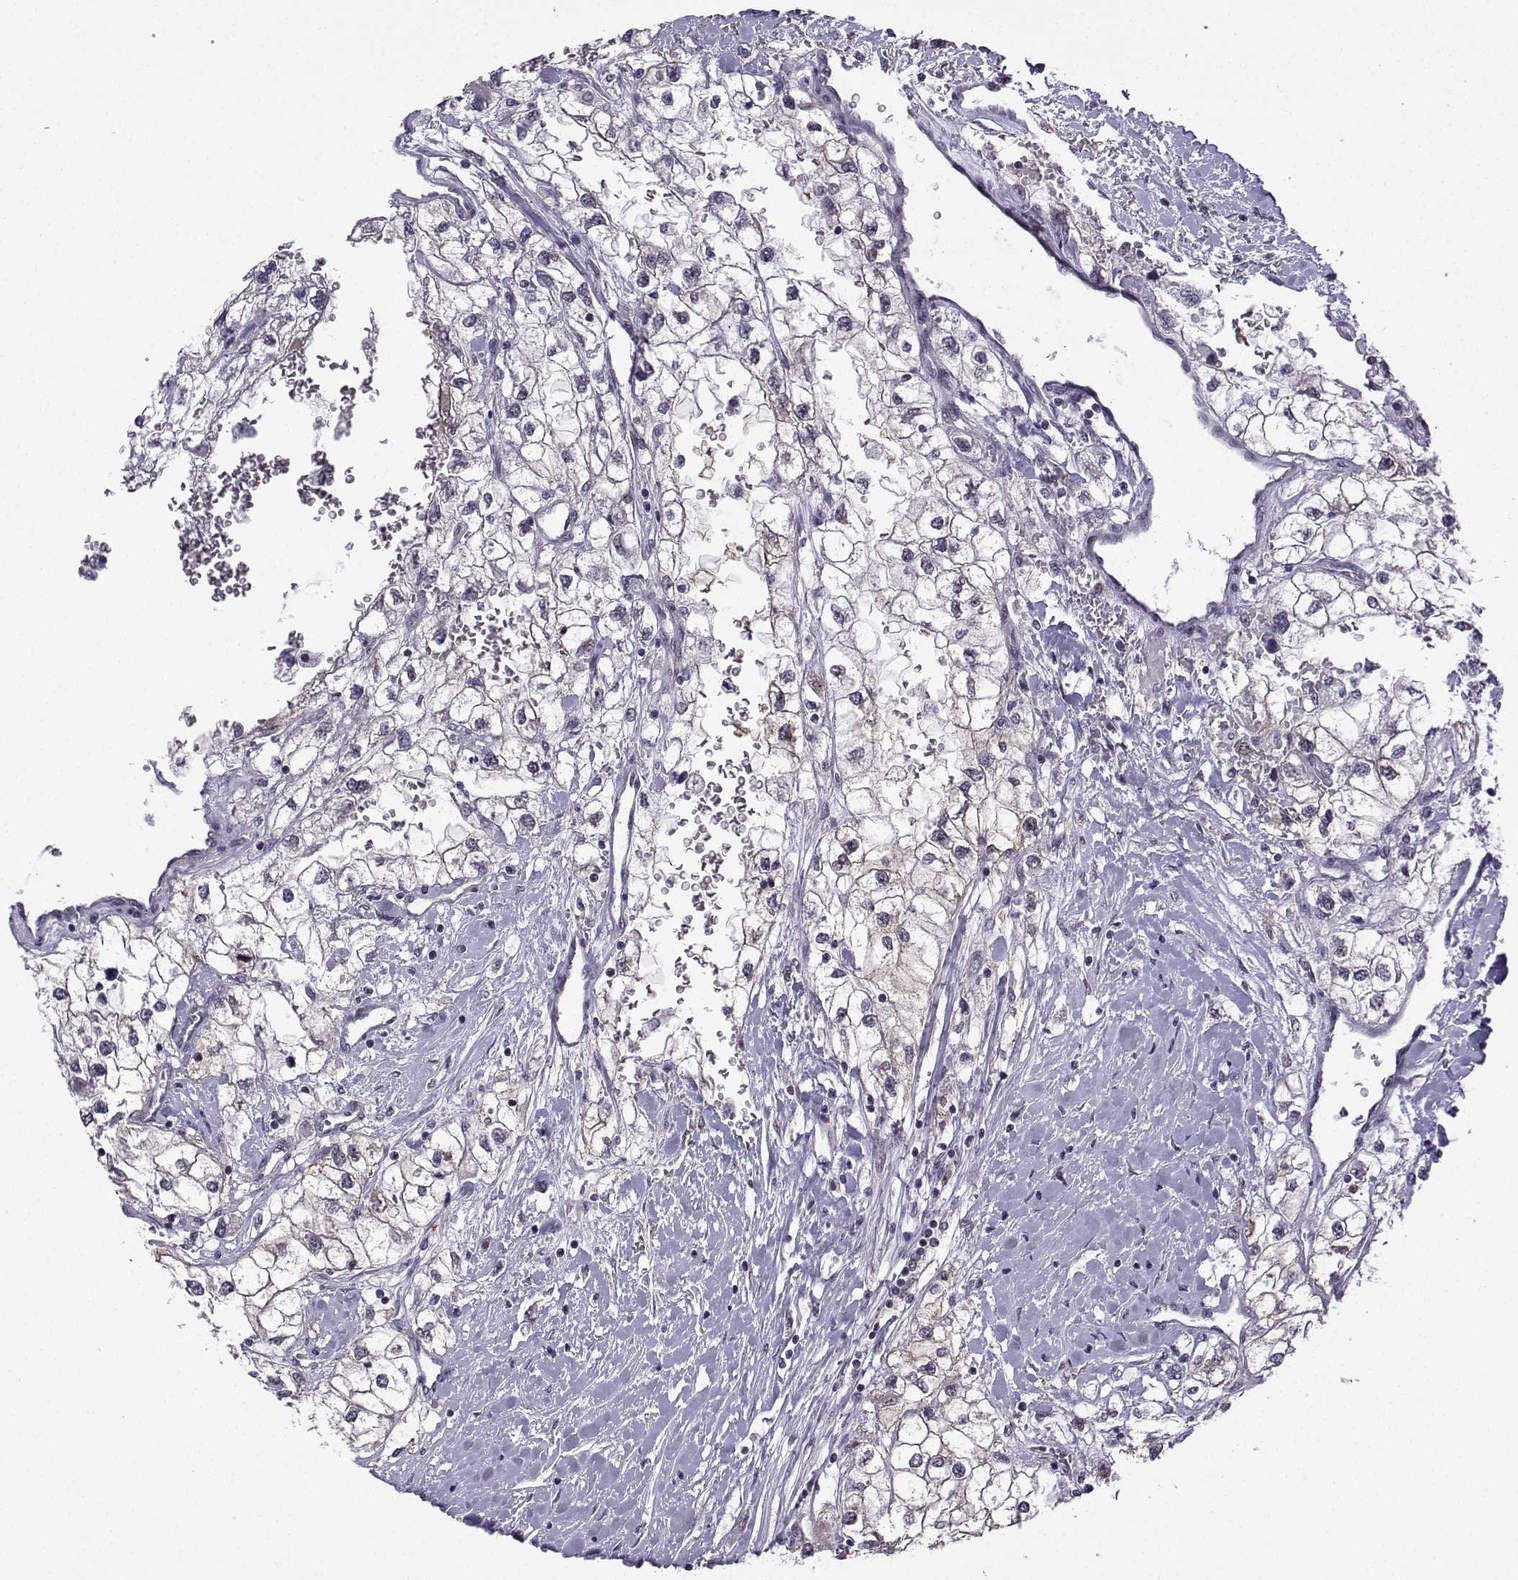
{"staining": {"intensity": "negative", "quantity": "none", "location": "none"}, "tissue": "renal cancer", "cell_type": "Tumor cells", "image_type": "cancer", "snomed": [{"axis": "morphology", "description": "Adenocarcinoma, NOS"}, {"axis": "topography", "description": "Kidney"}], "caption": "IHC photomicrograph of neoplastic tissue: renal cancer stained with DAB demonstrates no significant protein staining in tumor cells. (IHC, brightfield microscopy, high magnification).", "gene": "FGF3", "patient": {"sex": "male", "age": 59}}